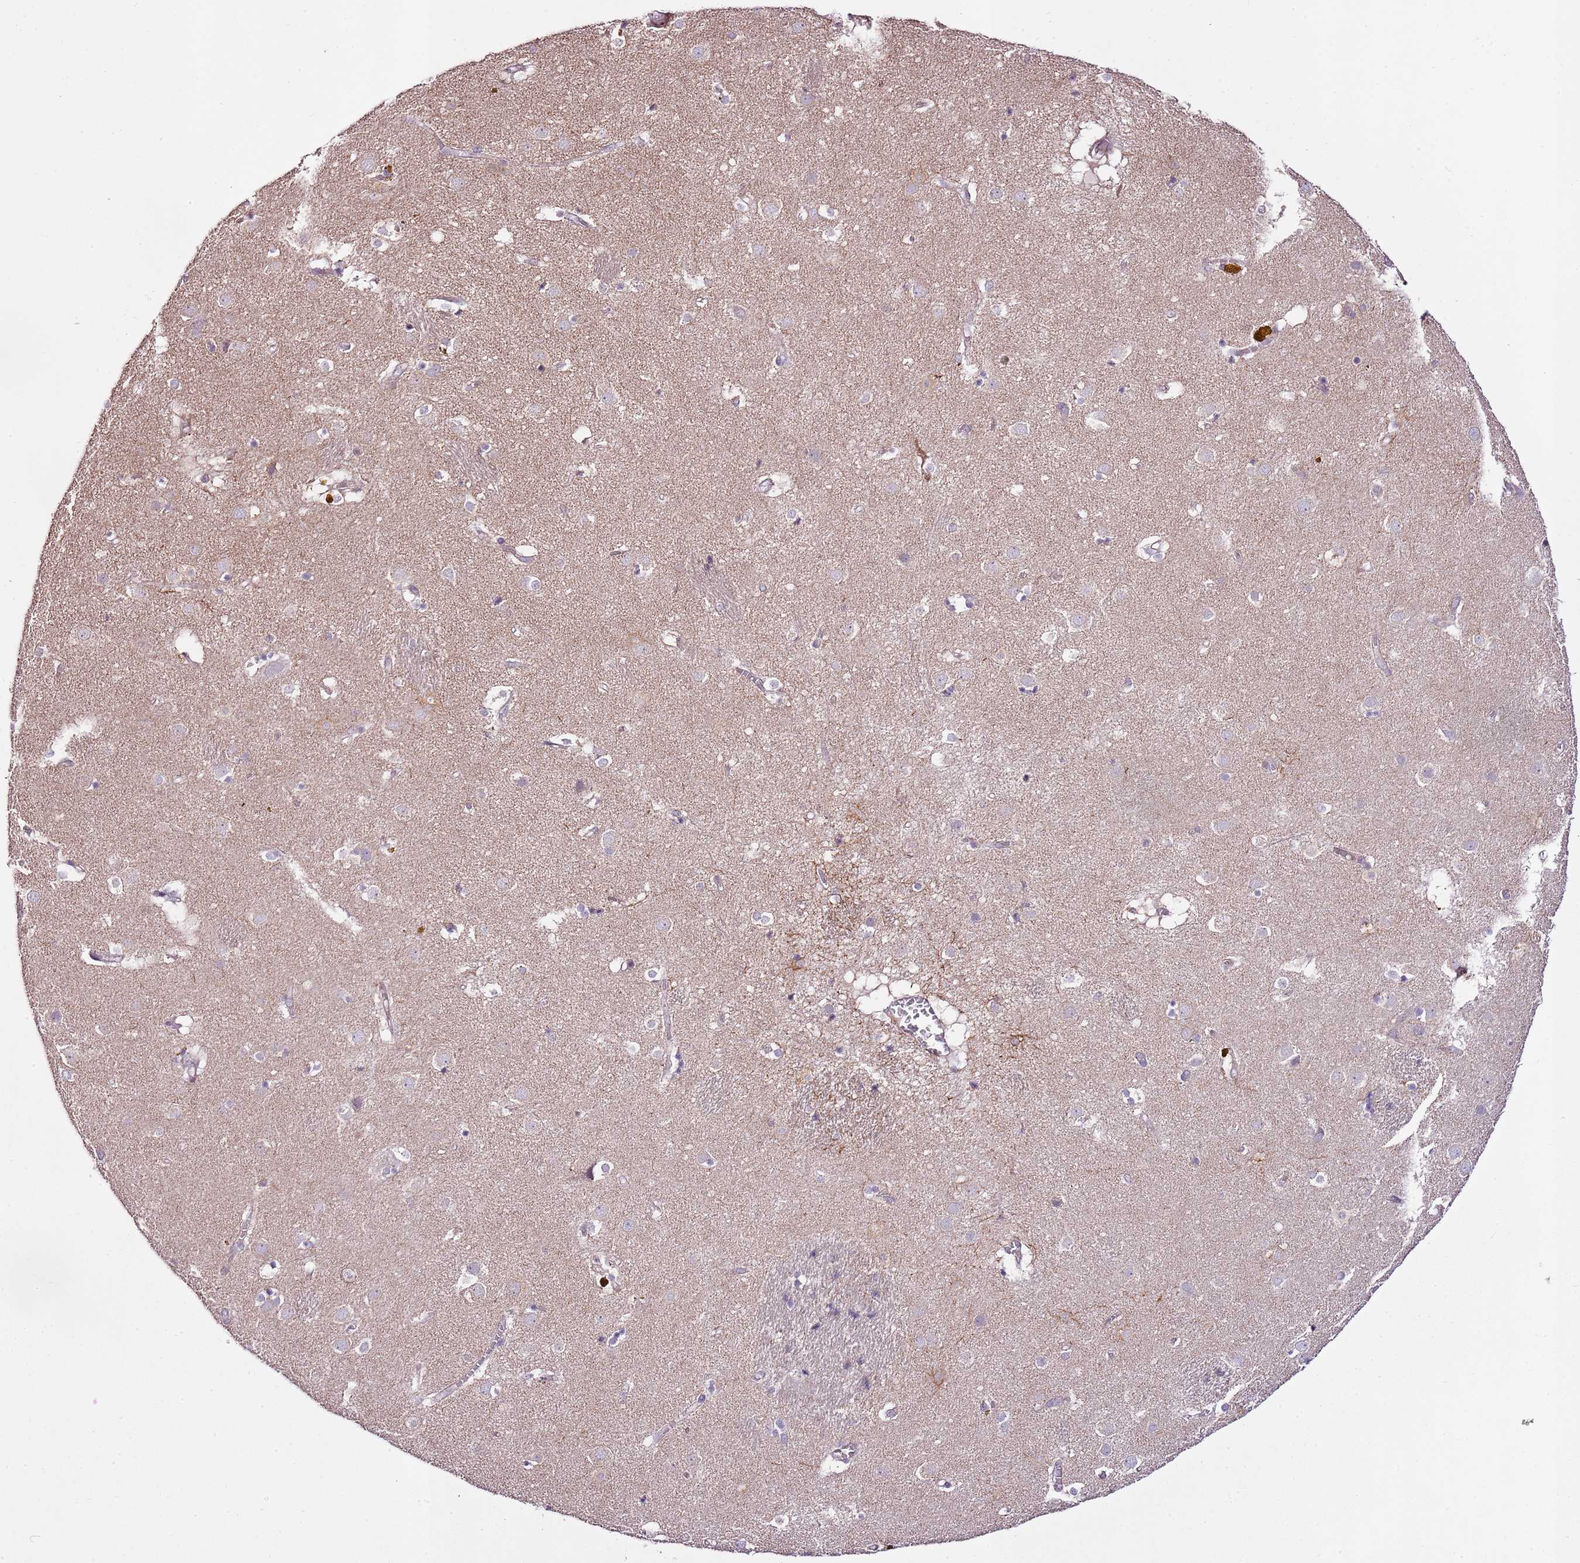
{"staining": {"intensity": "negative", "quantity": "none", "location": "none"}, "tissue": "caudate", "cell_type": "Glial cells", "image_type": "normal", "snomed": [{"axis": "morphology", "description": "Normal tissue, NOS"}, {"axis": "topography", "description": "Lateral ventricle wall"}], "caption": "Immunohistochemistry (IHC) micrograph of benign caudate stained for a protein (brown), which reveals no positivity in glial cells. (Stains: DAB immunohistochemistry with hematoxylin counter stain, Microscopy: brightfield microscopy at high magnification).", "gene": "CMKLR1", "patient": {"sex": "male", "age": 70}}